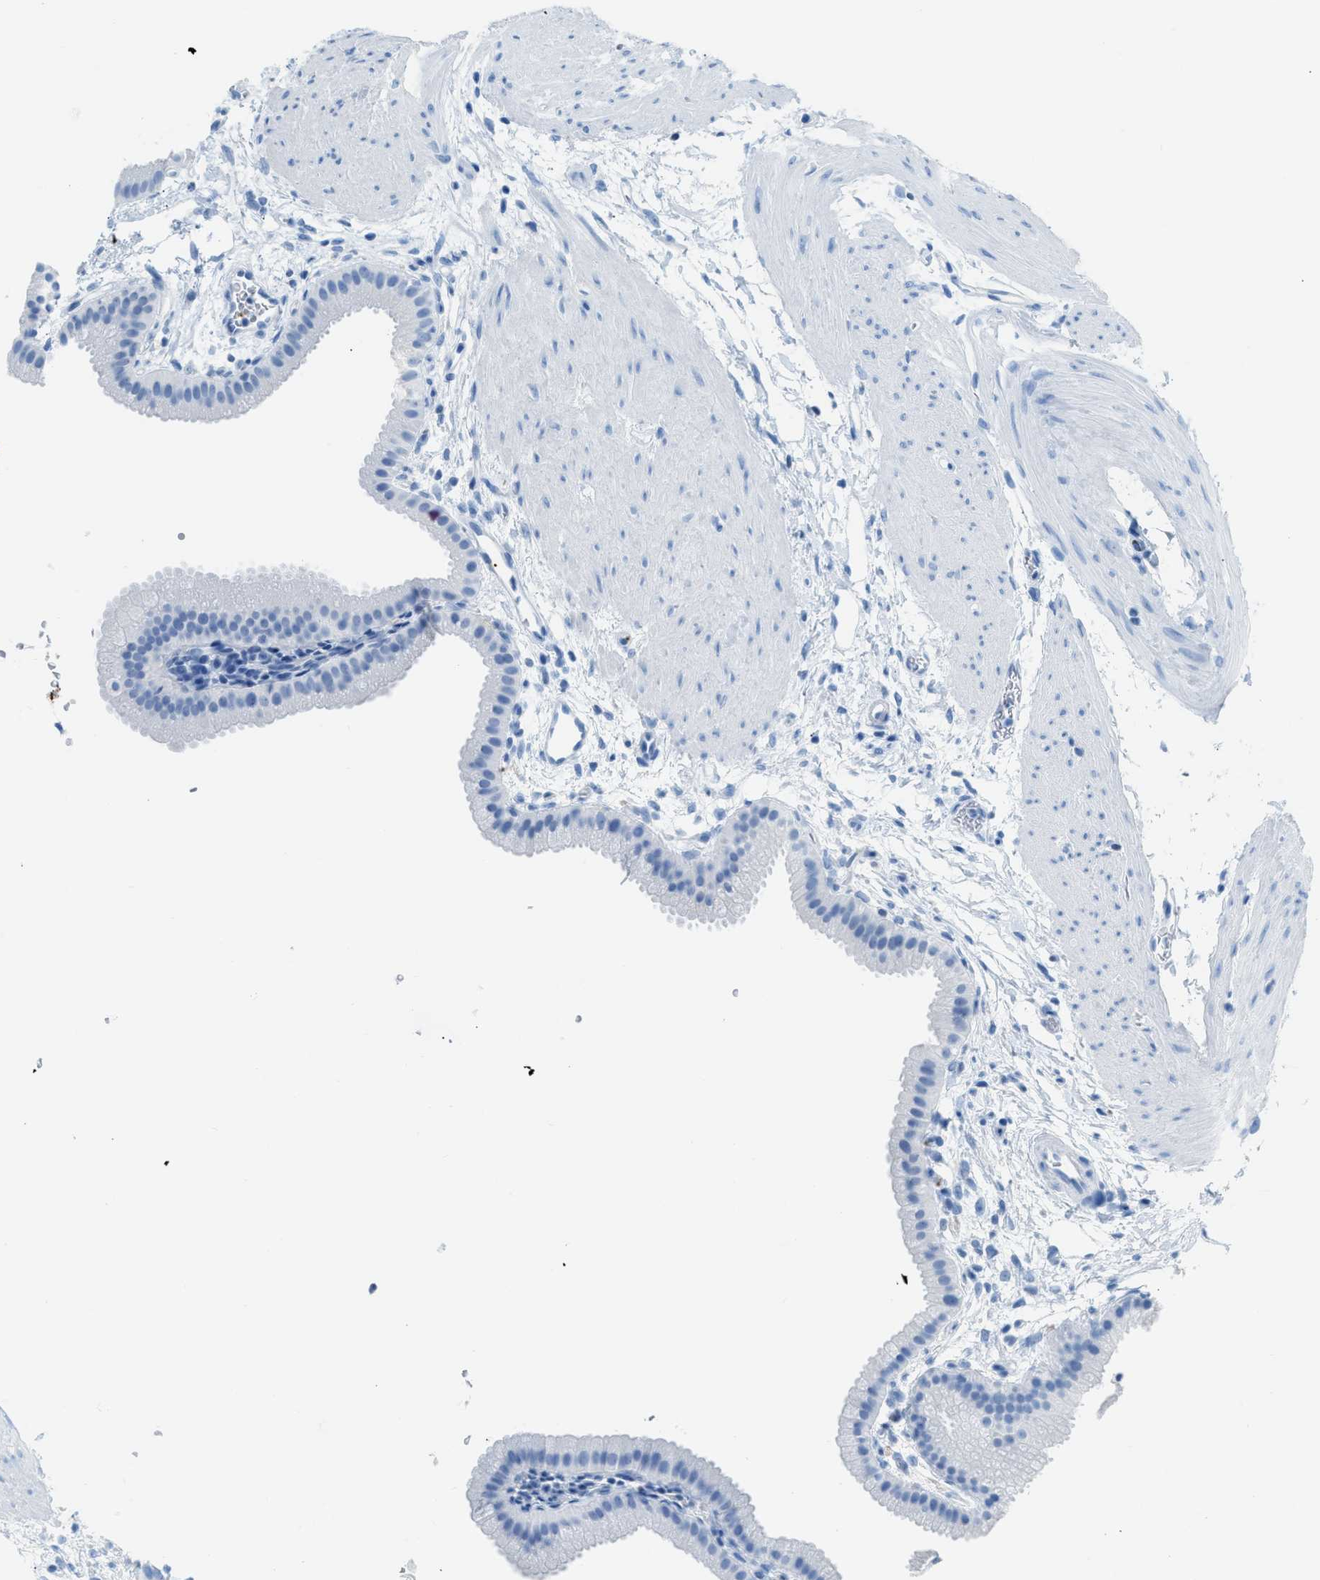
{"staining": {"intensity": "negative", "quantity": "none", "location": "none"}, "tissue": "gallbladder", "cell_type": "Glandular cells", "image_type": "normal", "snomed": [{"axis": "morphology", "description": "Normal tissue, NOS"}, {"axis": "topography", "description": "Gallbladder"}], "caption": "Immunohistochemistry (IHC) image of normal human gallbladder stained for a protein (brown), which exhibits no staining in glandular cells.", "gene": "FAIM2", "patient": {"sex": "female", "age": 64}}